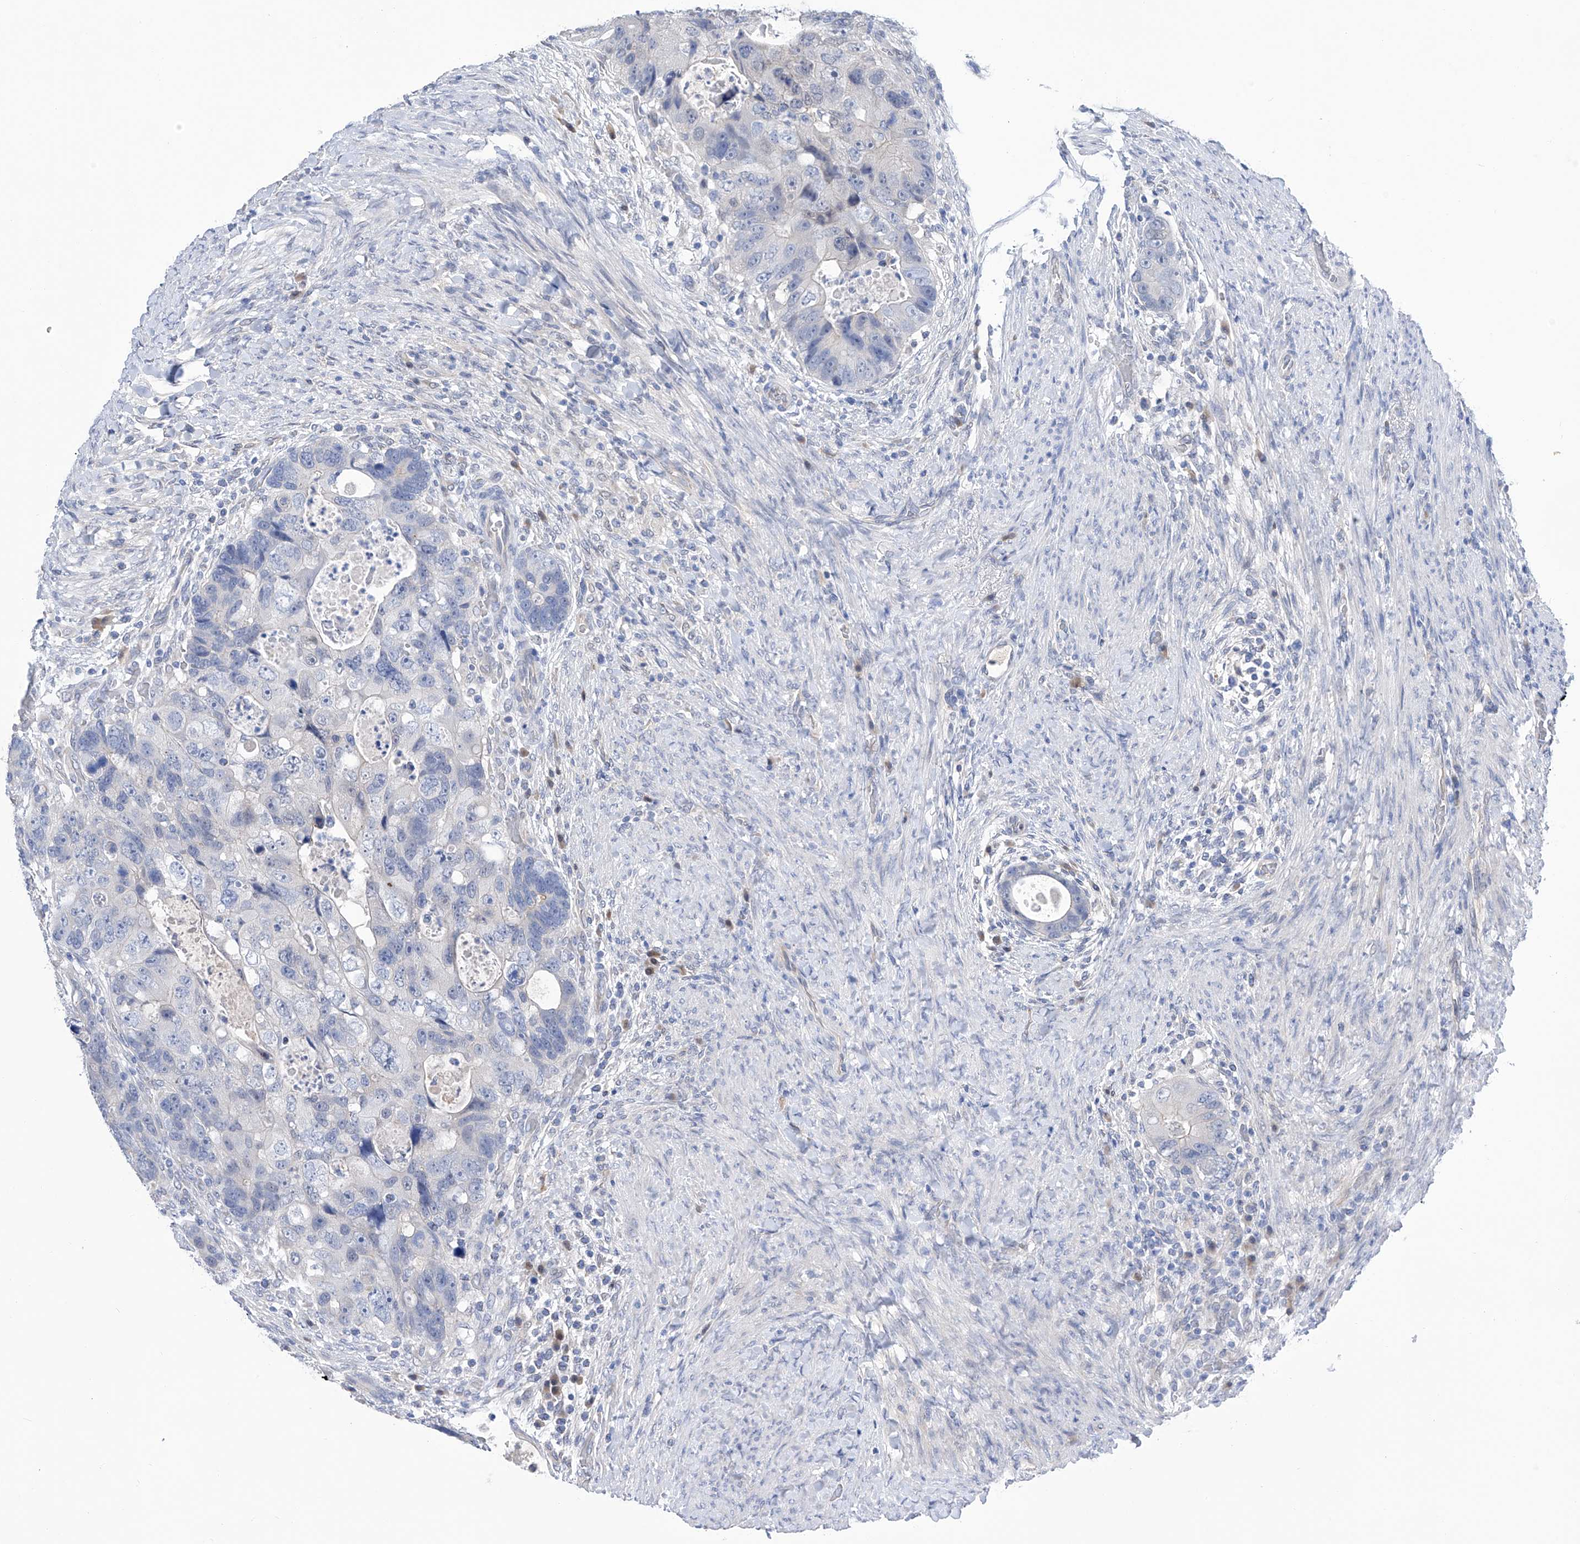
{"staining": {"intensity": "negative", "quantity": "none", "location": "none"}, "tissue": "colorectal cancer", "cell_type": "Tumor cells", "image_type": "cancer", "snomed": [{"axis": "morphology", "description": "Adenocarcinoma, NOS"}, {"axis": "topography", "description": "Rectum"}], "caption": "Tumor cells show no significant staining in colorectal cancer. (DAB (3,3'-diaminobenzidine) immunohistochemistry (IHC) visualized using brightfield microscopy, high magnification).", "gene": "PGM3", "patient": {"sex": "male", "age": 59}}